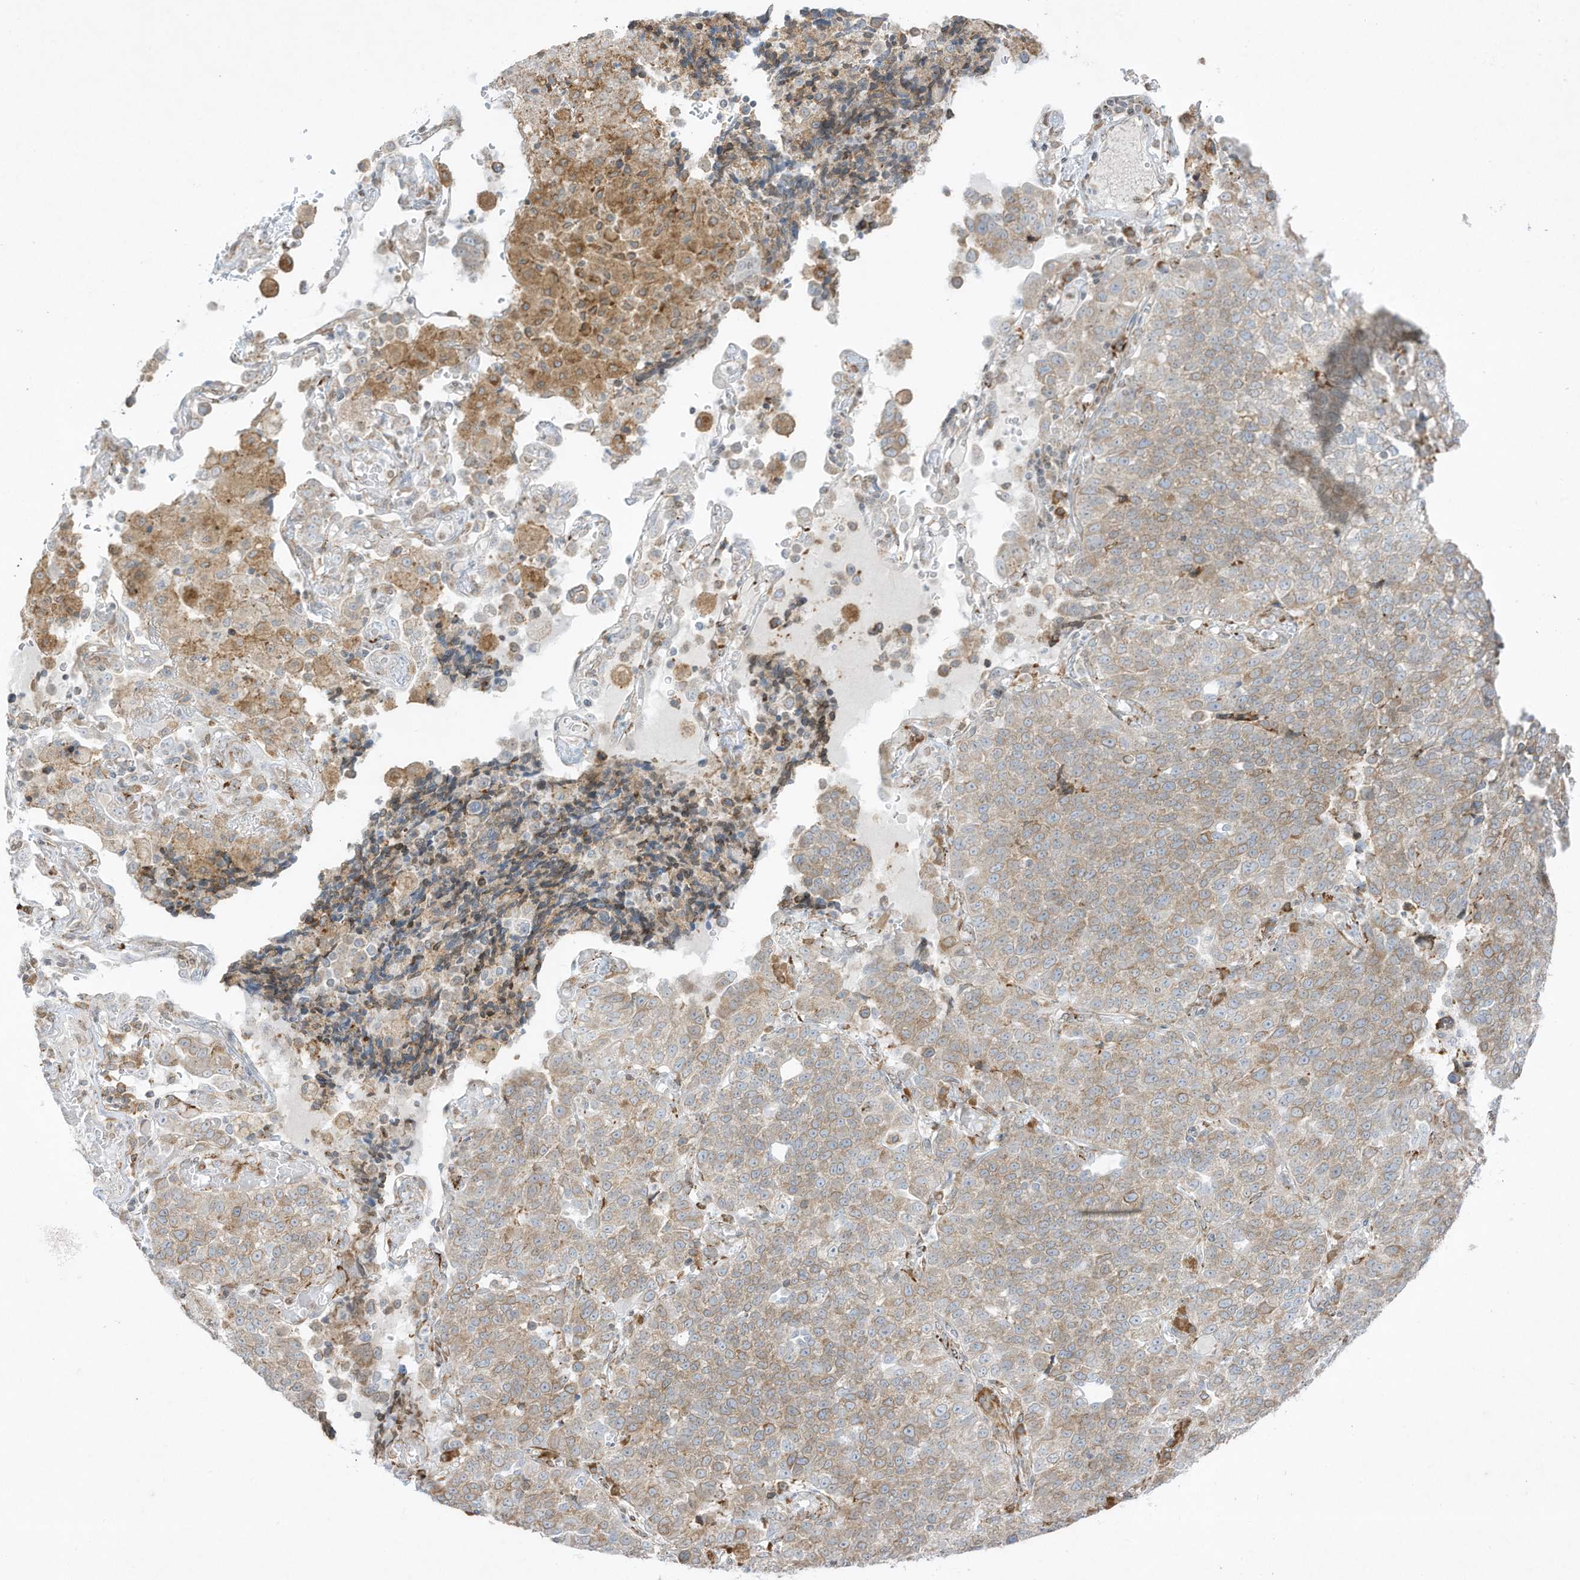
{"staining": {"intensity": "weak", "quantity": "25%-75%", "location": "cytoplasmic/membranous"}, "tissue": "lung cancer", "cell_type": "Tumor cells", "image_type": "cancer", "snomed": [{"axis": "morphology", "description": "Adenocarcinoma, NOS"}, {"axis": "topography", "description": "Lung"}], "caption": "A brown stain shows weak cytoplasmic/membranous staining of a protein in lung adenocarcinoma tumor cells.", "gene": "PTK6", "patient": {"sex": "male", "age": 49}}